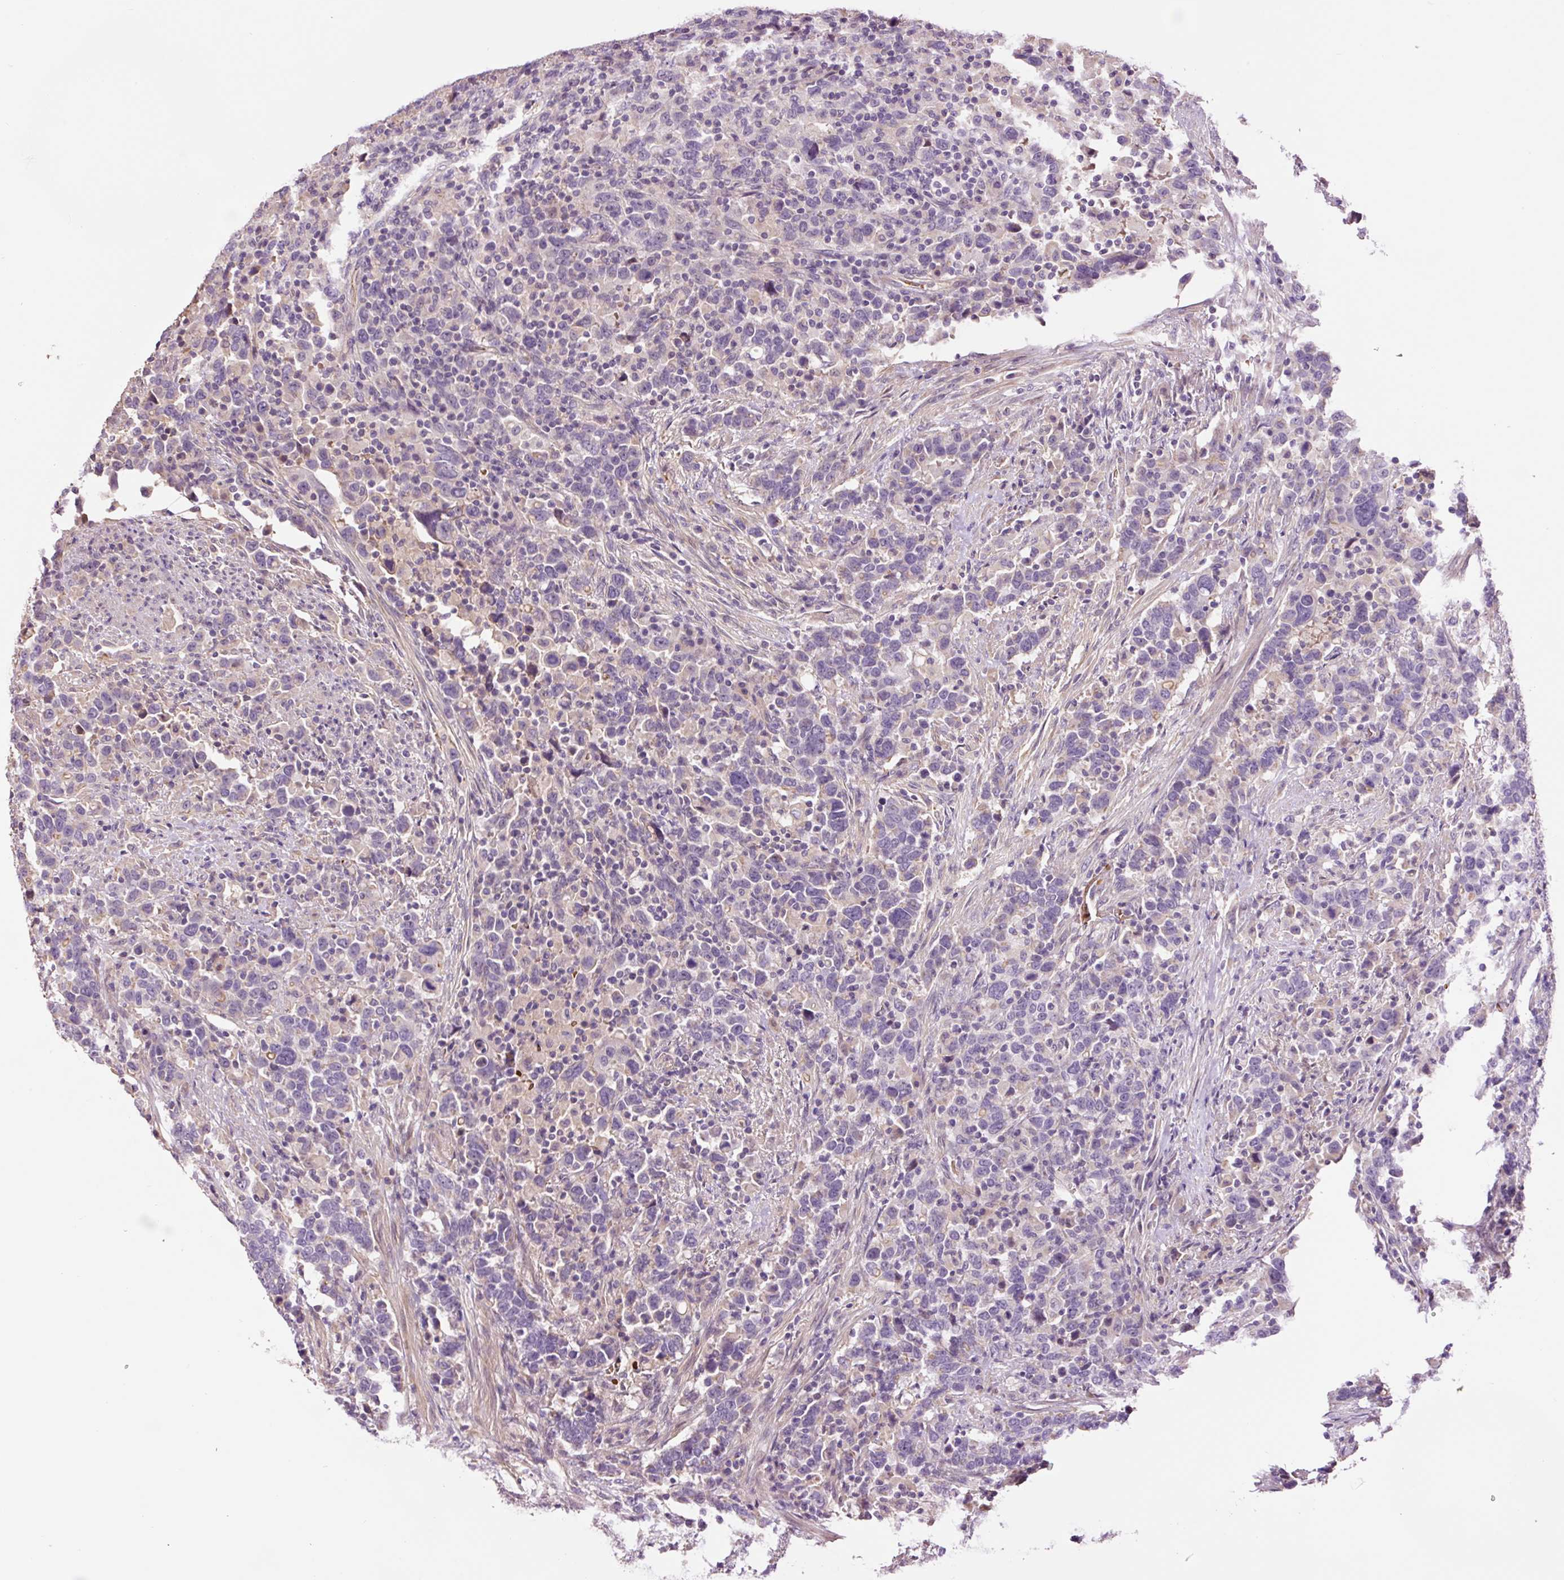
{"staining": {"intensity": "negative", "quantity": "none", "location": "none"}, "tissue": "urothelial cancer", "cell_type": "Tumor cells", "image_type": "cancer", "snomed": [{"axis": "morphology", "description": "Urothelial carcinoma, High grade"}, {"axis": "topography", "description": "Urinary bladder"}], "caption": "This is an immunohistochemistry micrograph of high-grade urothelial carcinoma. There is no positivity in tumor cells.", "gene": "TMEM235", "patient": {"sex": "male", "age": 61}}